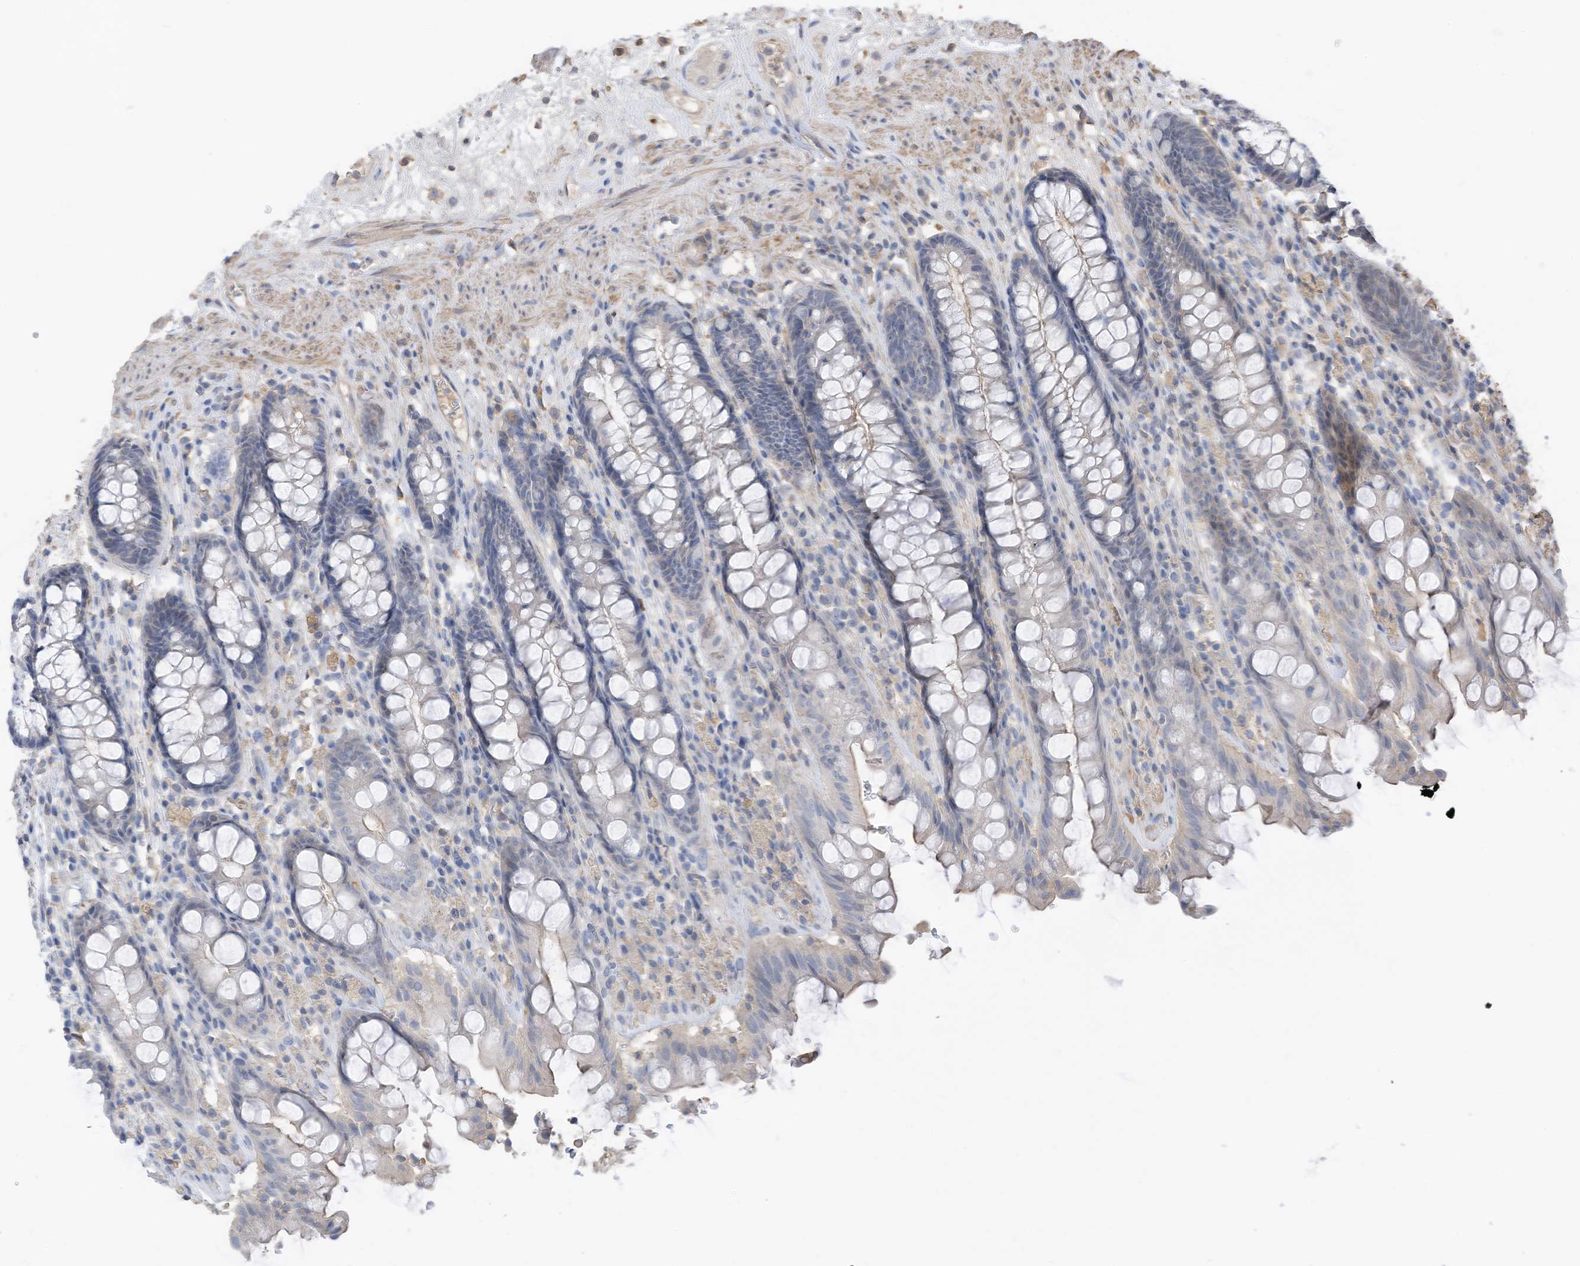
{"staining": {"intensity": "negative", "quantity": "none", "location": "none"}, "tissue": "rectum", "cell_type": "Glandular cells", "image_type": "normal", "snomed": [{"axis": "morphology", "description": "Normal tissue, NOS"}, {"axis": "topography", "description": "Rectum"}], "caption": "There is no significant positivity in glandular cells of rectum. (DAB (3,3'-diaminobenzidine) immunohistochemistry (IHC), high magnification).", "gene": "SLFN14", "patient": {"sex": "male", "age": 64}}